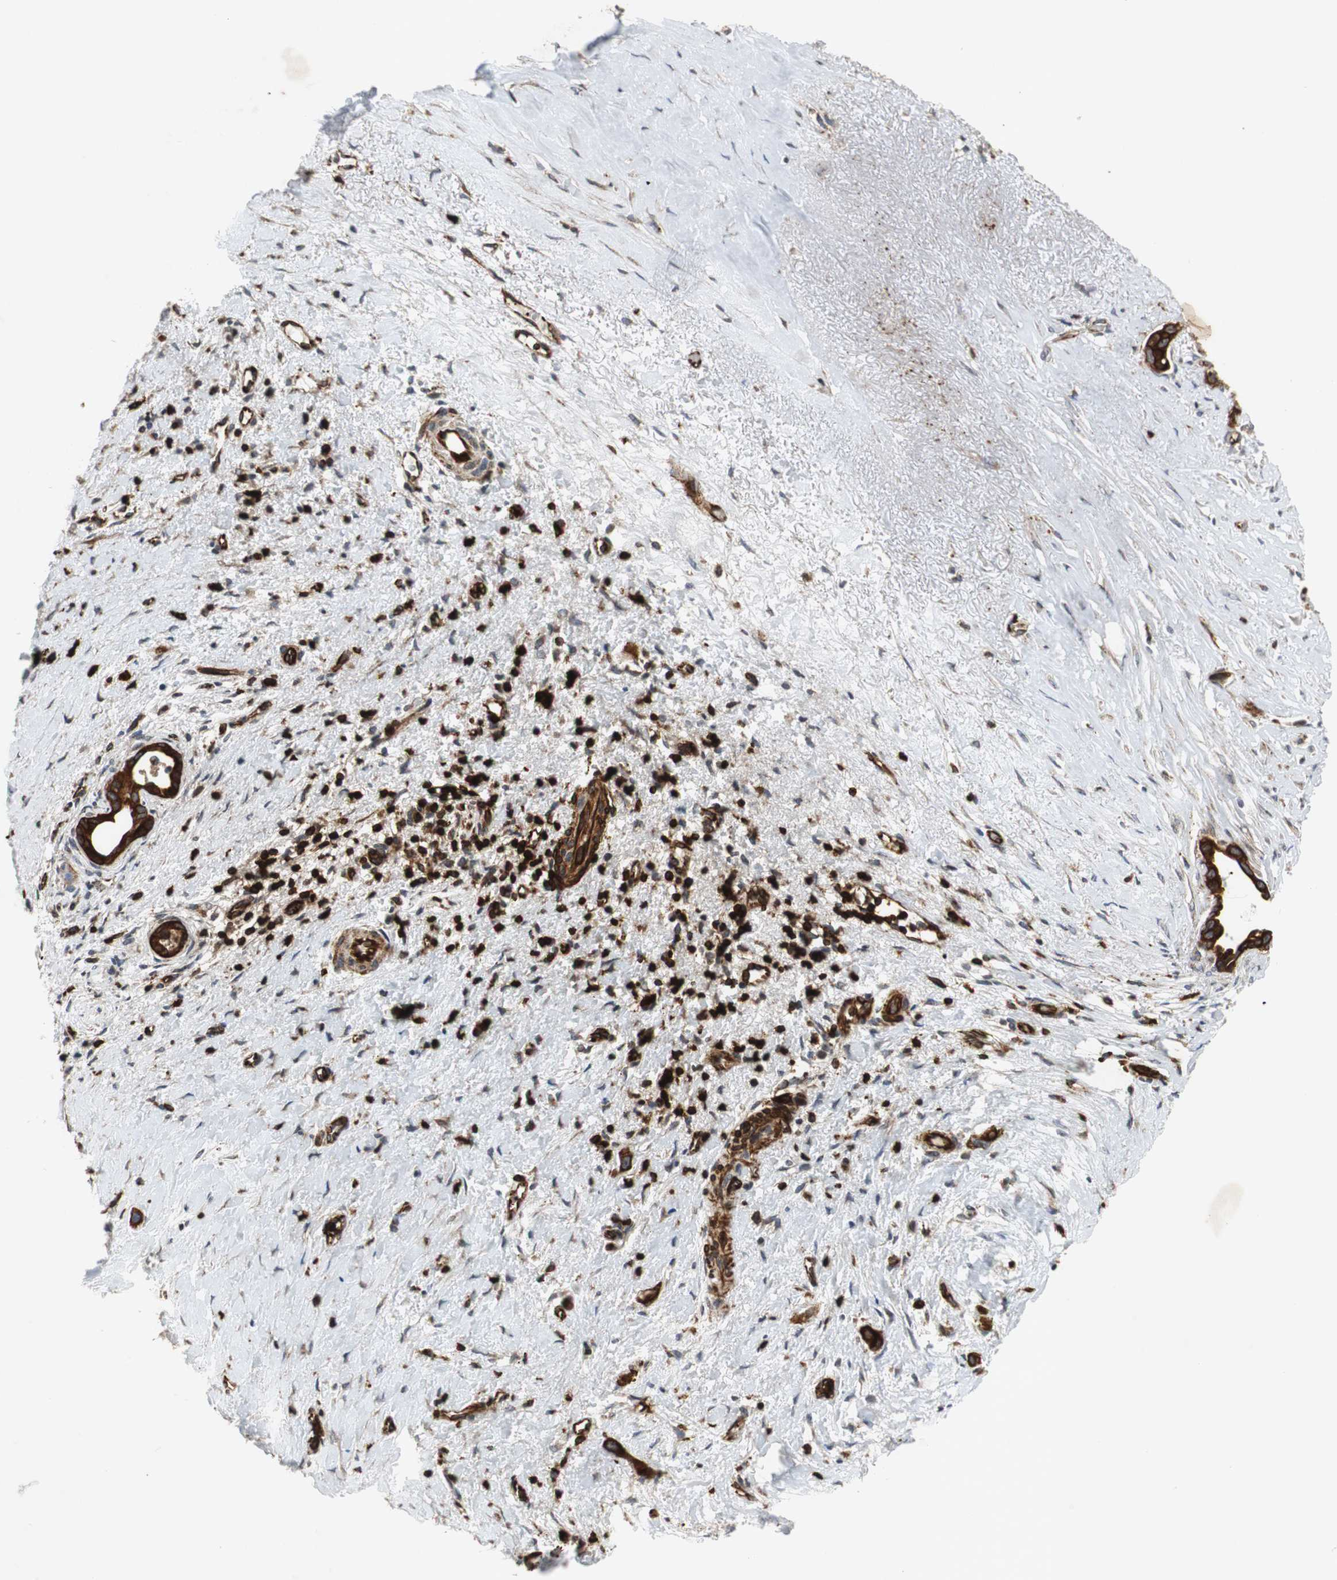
{"staining": {"intensity": "strong", "quantity": ">75%", "location": "cytoplasmic/membranous"}, "tissue": "liver cancer", "cell_type": "Tumor cells", "image_type": "cancer", "snomed": [{"axis": "morphology", "description": "Cholangiocarcinoma"}, {"axis": "topography", "description": "Liver"}], "caption": "IHC micrograph of neoplastic tissue: human liver cancer stained using immunohistochemistry (IHC) shows high levels of strong protein expression localized specifically in the cytoplasmic/membranous of tumor cells, appearing as a cytoplasmic/membranous brown color.", "gene": "TUBA4A", "patient": {"sex": "female", "age": 65}}